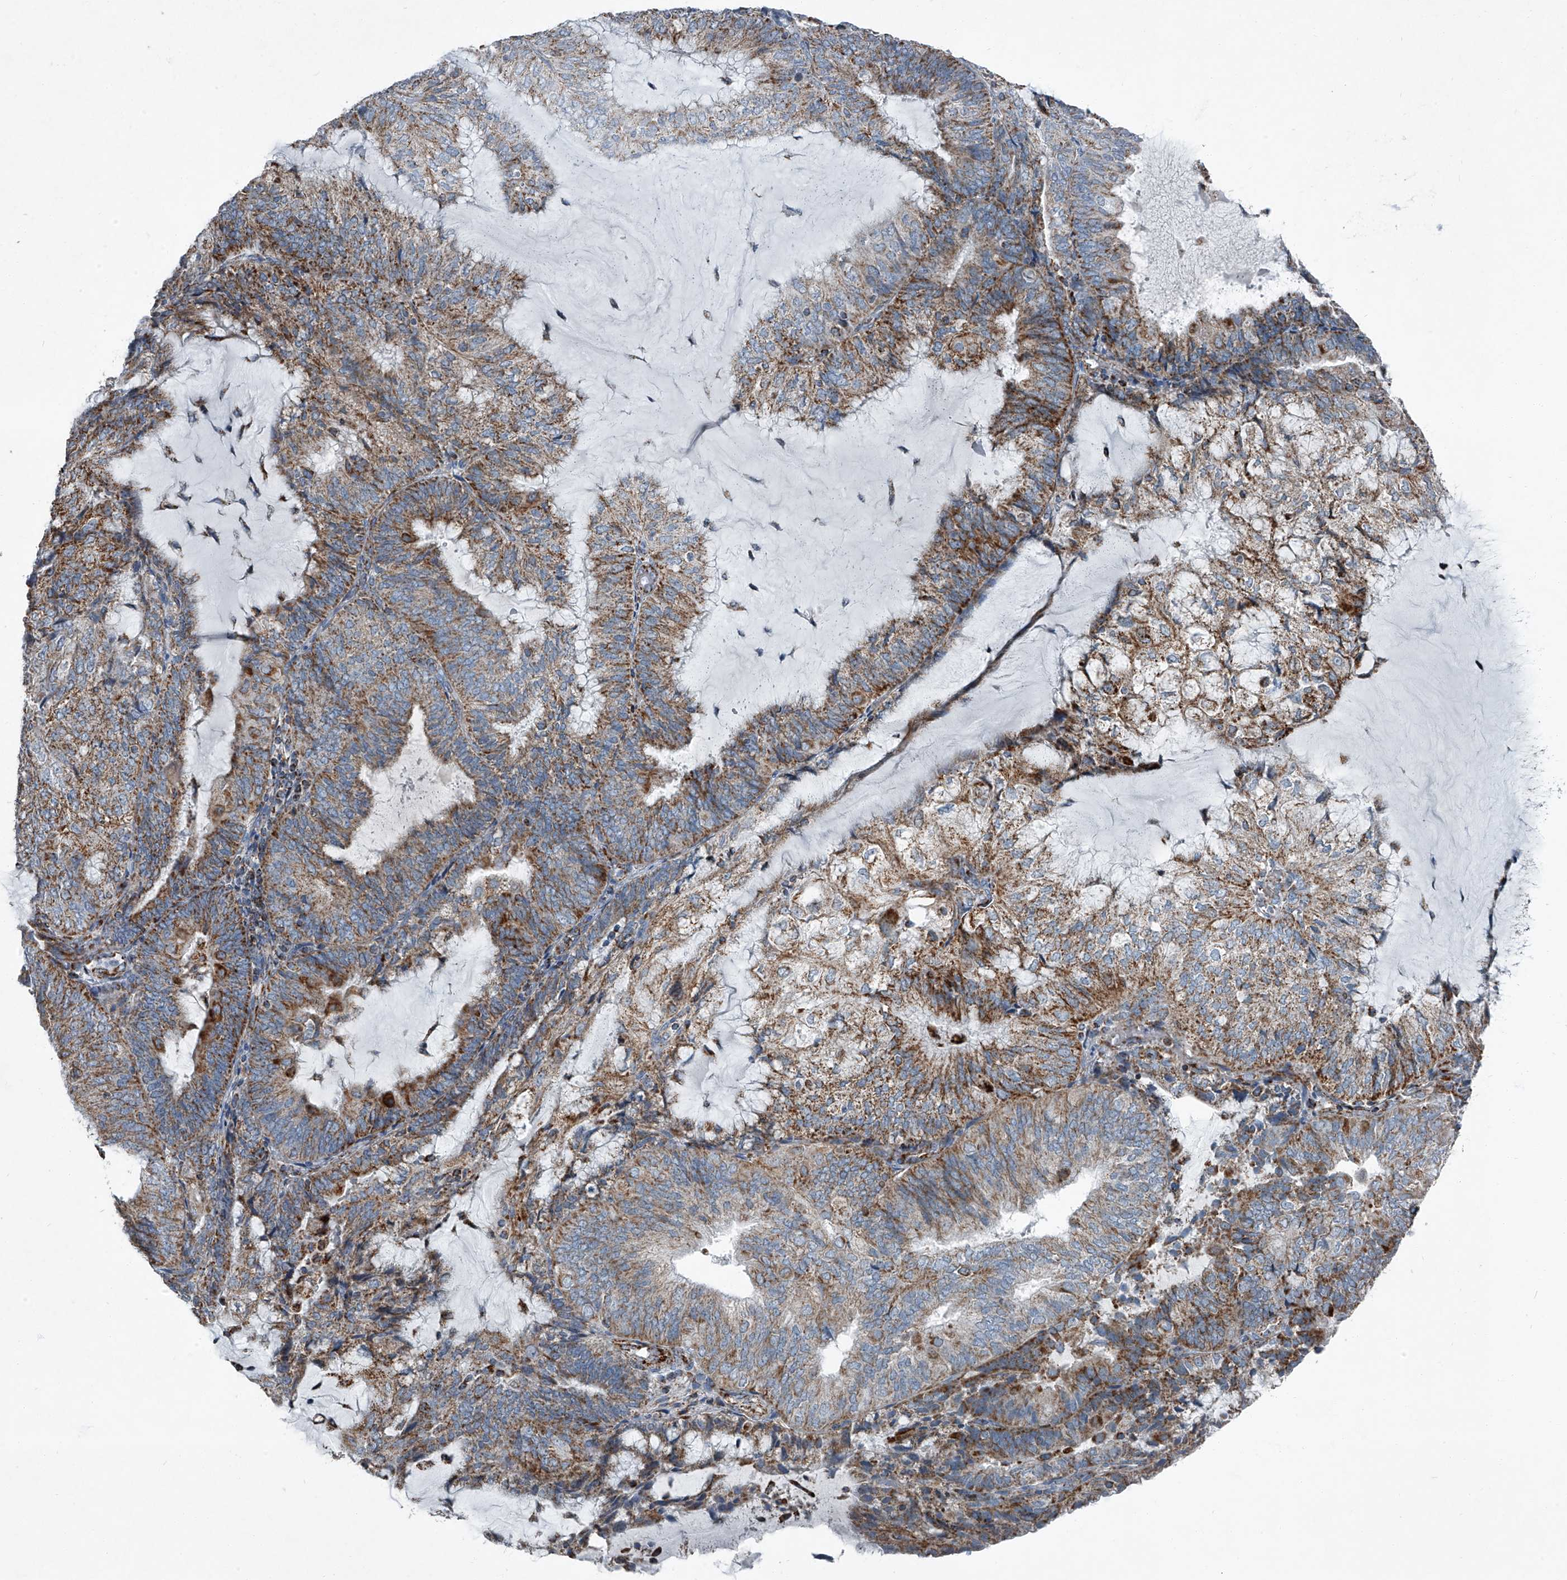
{"staining": {"intensity": "moderate", "quantity": ">75%", "location": "cytoplasmic/membranous"}, "tissue": "endometrial cancer", "cell_type": "Tumor cells", "image_type": "cancer", "snomed": [{"axis": "morphology", "description": "Adenocarcinoma, NOS"}, {"axis": "topography", "description": "Endometrium"}], "caption": "A brown stain shows moderate cytoplasmic/membranous positivity of a protein in adenocarcinoma (endometrial) tumor cells. Ihc stains the protein of interest in brown and the nuclei are stained blue.", "gene": "CHRNA7", "patient": {"sex": "female", "age": 81}}